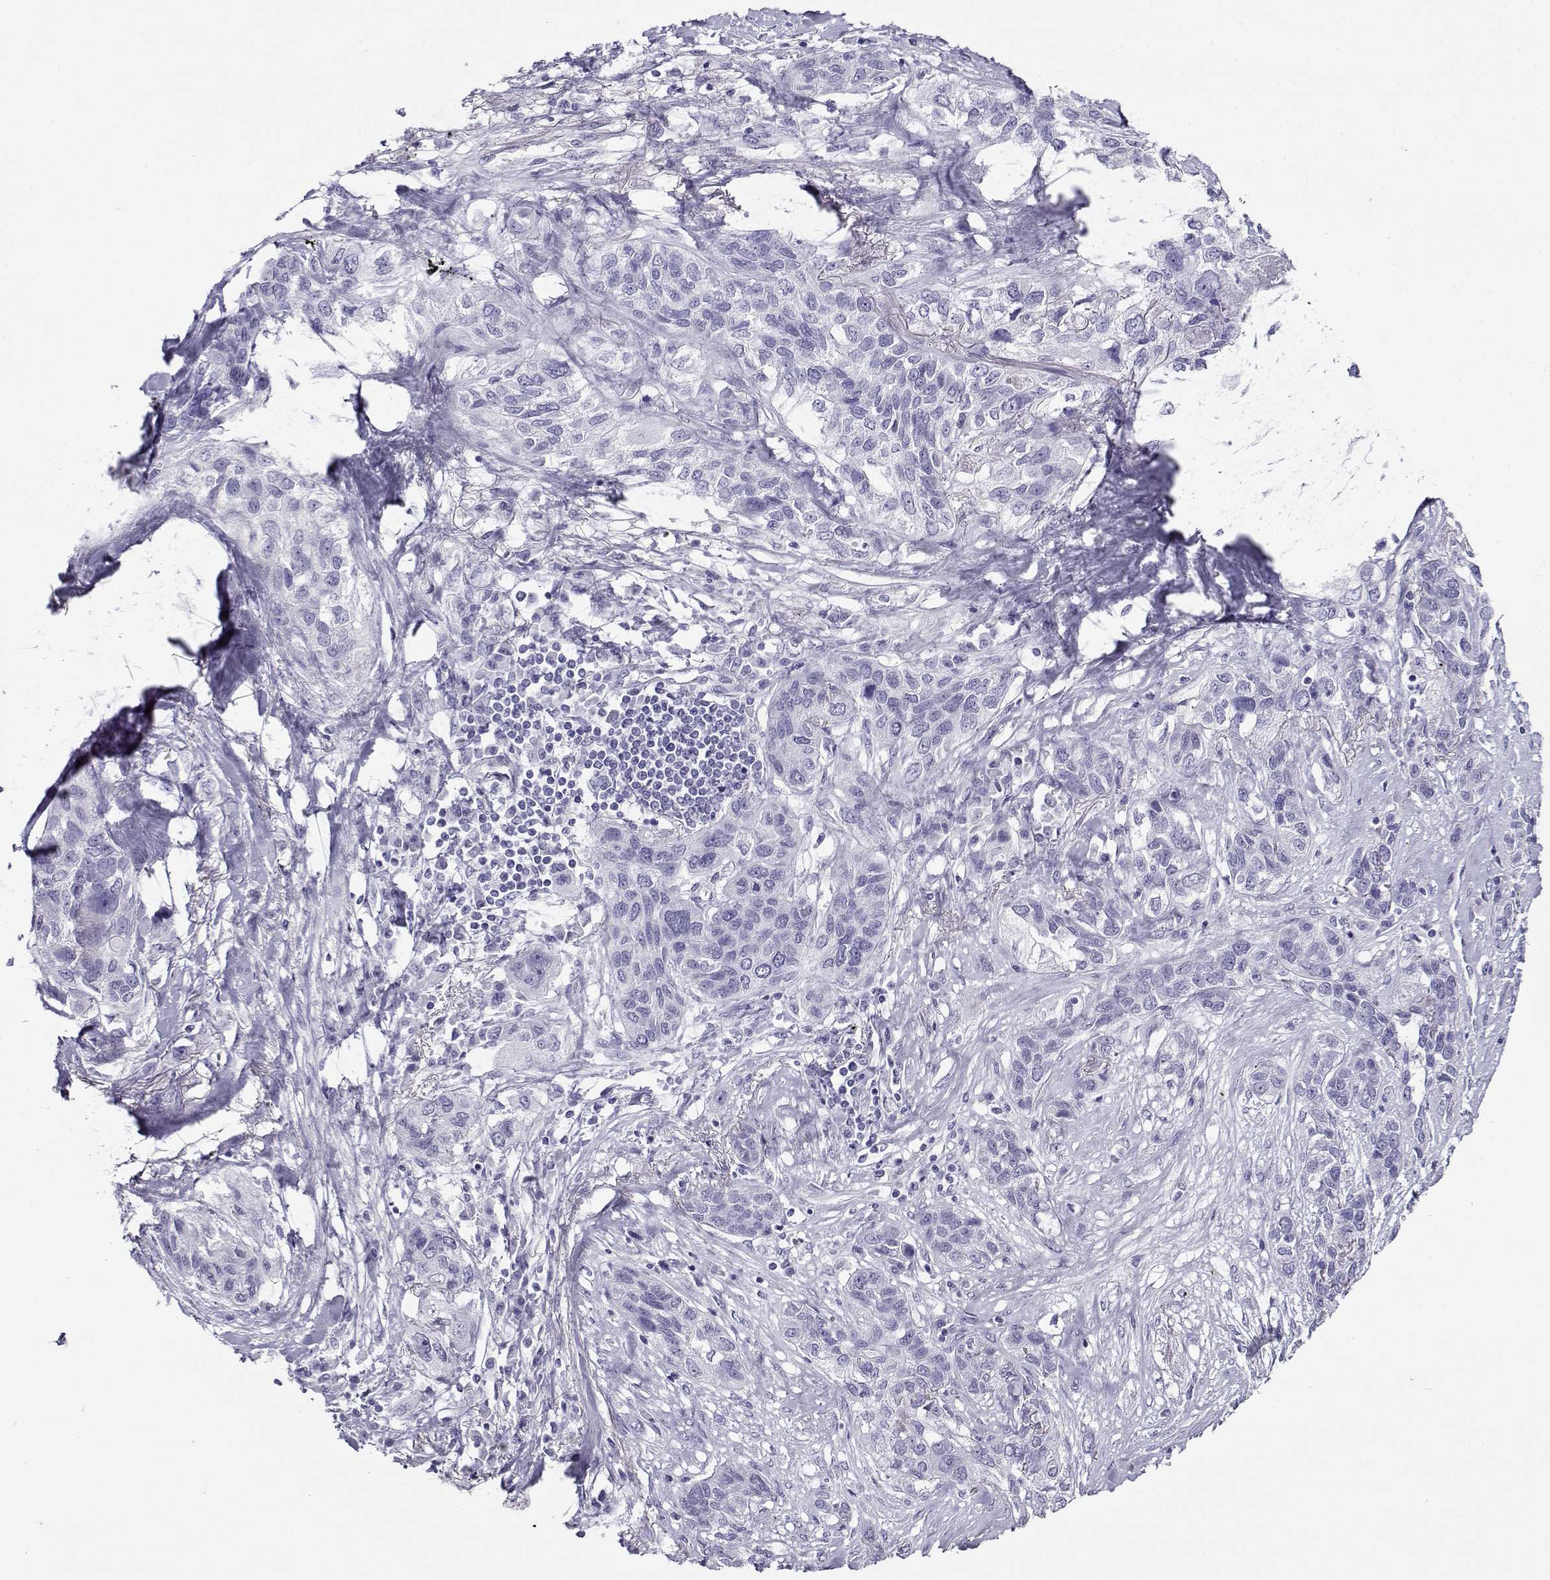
{"staining": {"intensity": "negative", "quantity": "none", "location": "none"}, "tissue": "lung cancer", "cell_type": "Tumor cells", "image_type": "cancer", "snomed": [{"axis": "morphology", "description": "Squamous cell carcinoma, NOS"}, {"axis": "topography", "description": "Lung"}], "caption": "Tumor cells are negative for protein expression in human lung cancer.", "gene": "CABS1", "patient": {"sex": "female", "age": 70}}